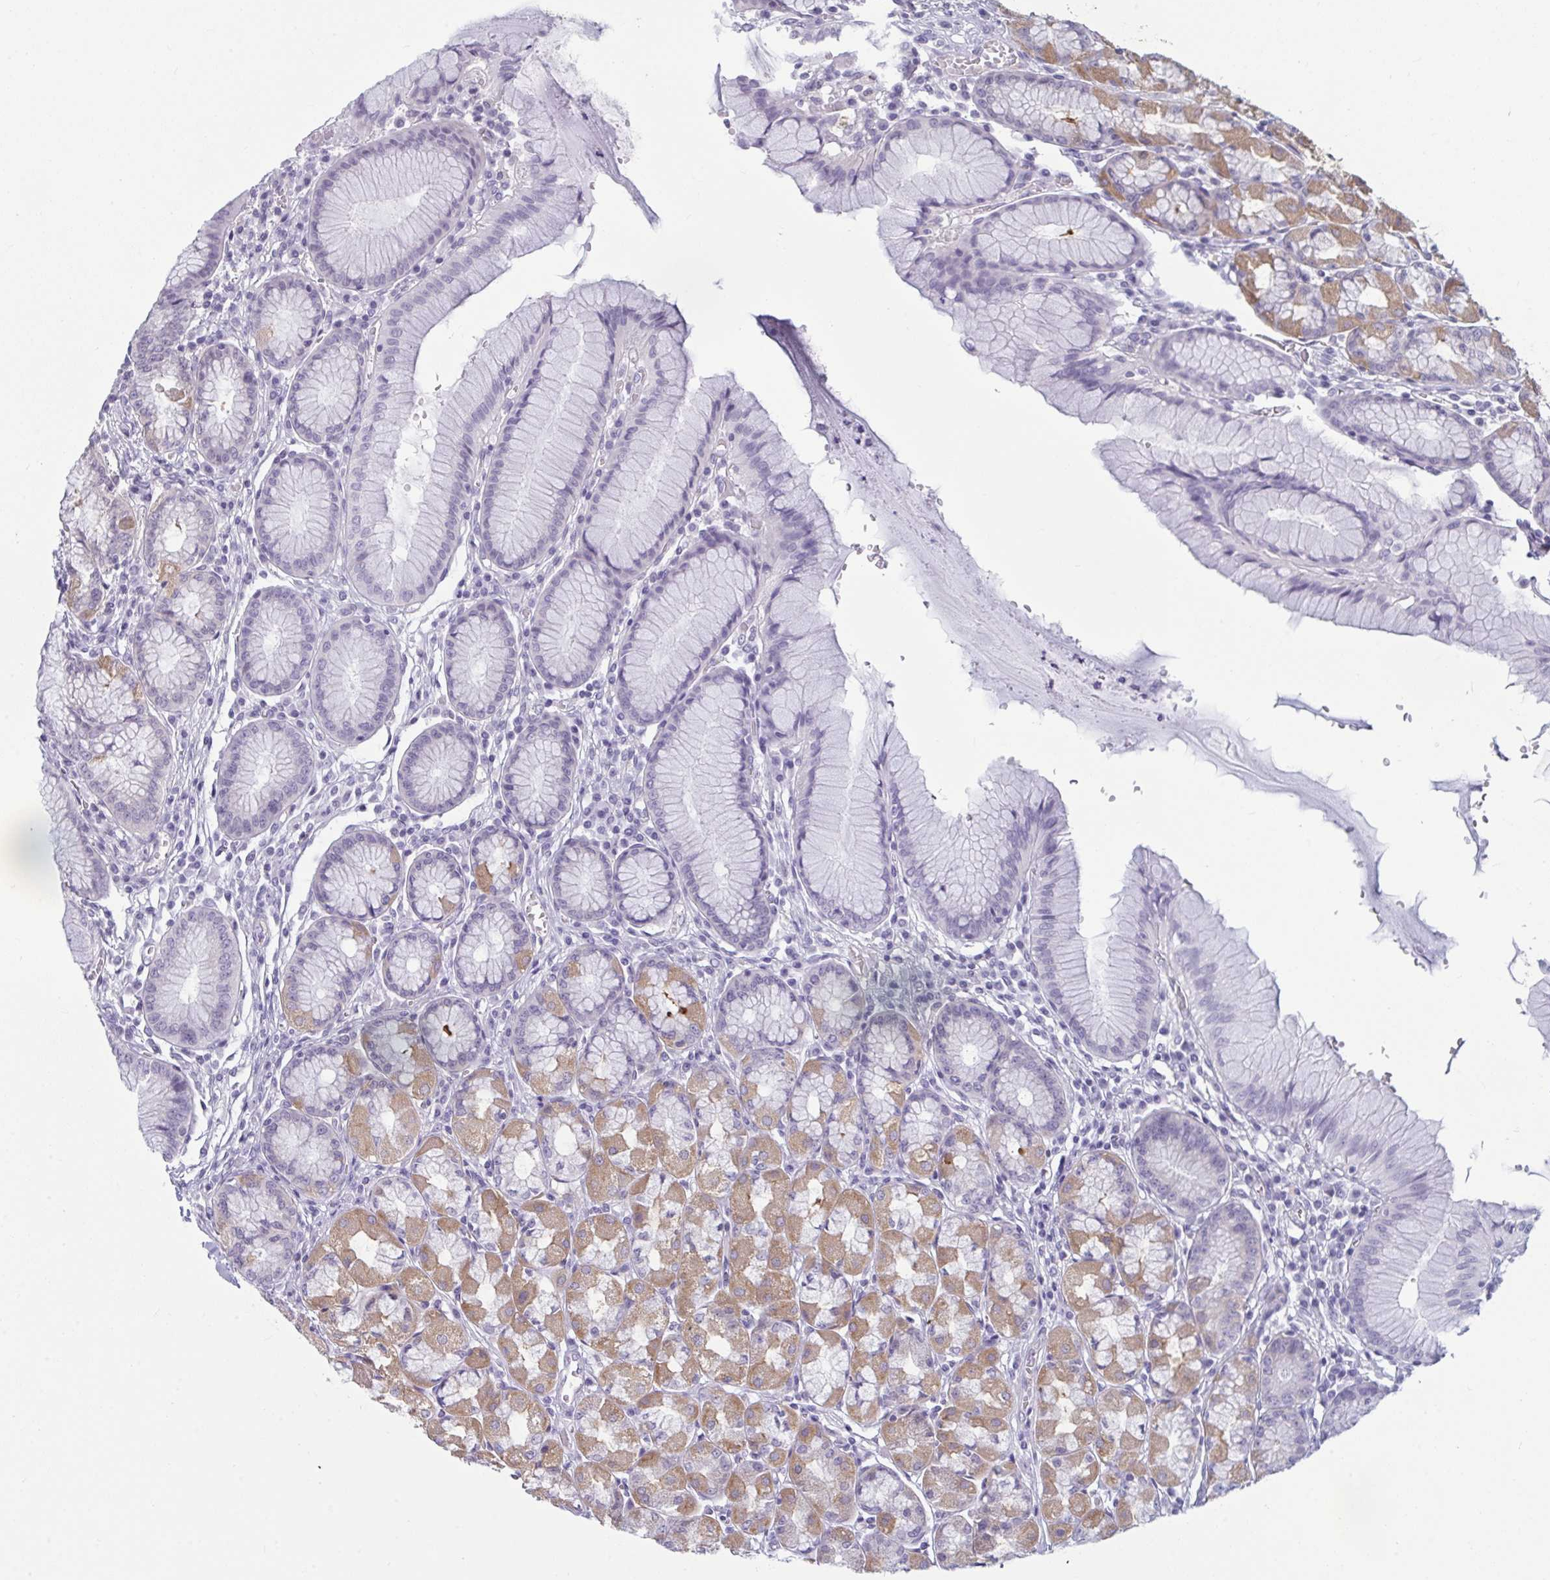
{"staining": {"intensity": "moderate", "quantity": "25%-75%", "location": "cytoplasmic/membranous"}, "tissue": "stomach", "cell_type": "Glandular cells", "image_type": "normal", "snomed": [{"axis": "morphology", "description": "Normal tissue, NOS"}, {"axis": "topography", "description": "Stomach"}], "caption": "DAB immunohistochemical staining of unremarkable stomach reveals moderate cytoplasmic/membranous protein staining in about 25%-75% of glandular cells.", "gene": "TBC1D4", "patient": {"sex": "male", "age": 55}}